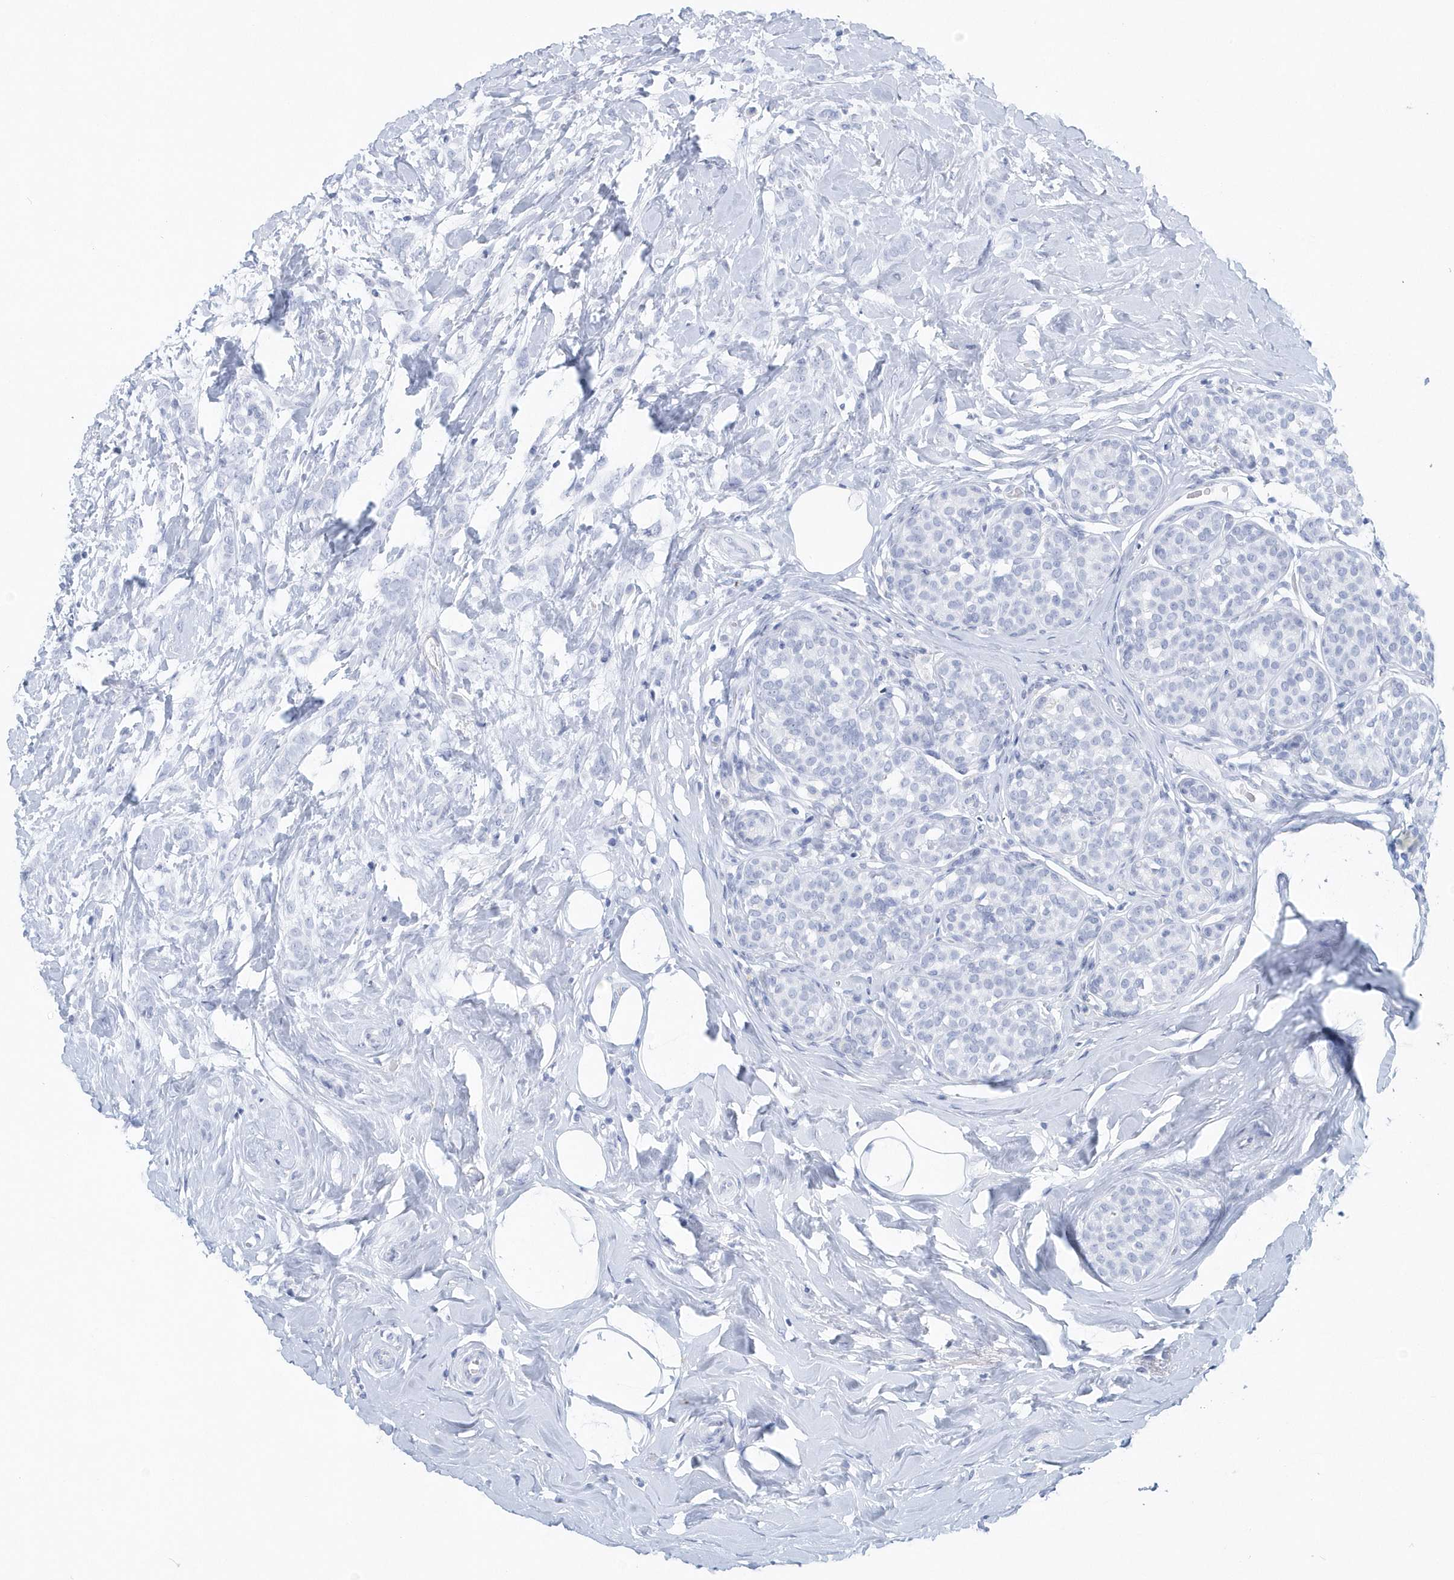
{"staining": {"intensity": "negative", "quantity": "none", "location": "none"}, "tissue": "breast cancer", "cell_type": "Tumor cells", "image_type": "cancer", "snomed": [{"axis": "morphology", "description": "Lobular carcinoma, in situ"}, {"axis": "morphology", "description": "Lobular carcinoma"}, {"axis": "topography", "description": "Breast"}], "caption": "There is no significant positivity in tumor cells of breast lobular carcinoma in situ. (DAB (3,3'-diaminobenzidine) immunohistochemistry visualized using brightfield microscopy, high magnification).", "gene": "PTPRO", "patient": {"sex": "female", "age": 41}}